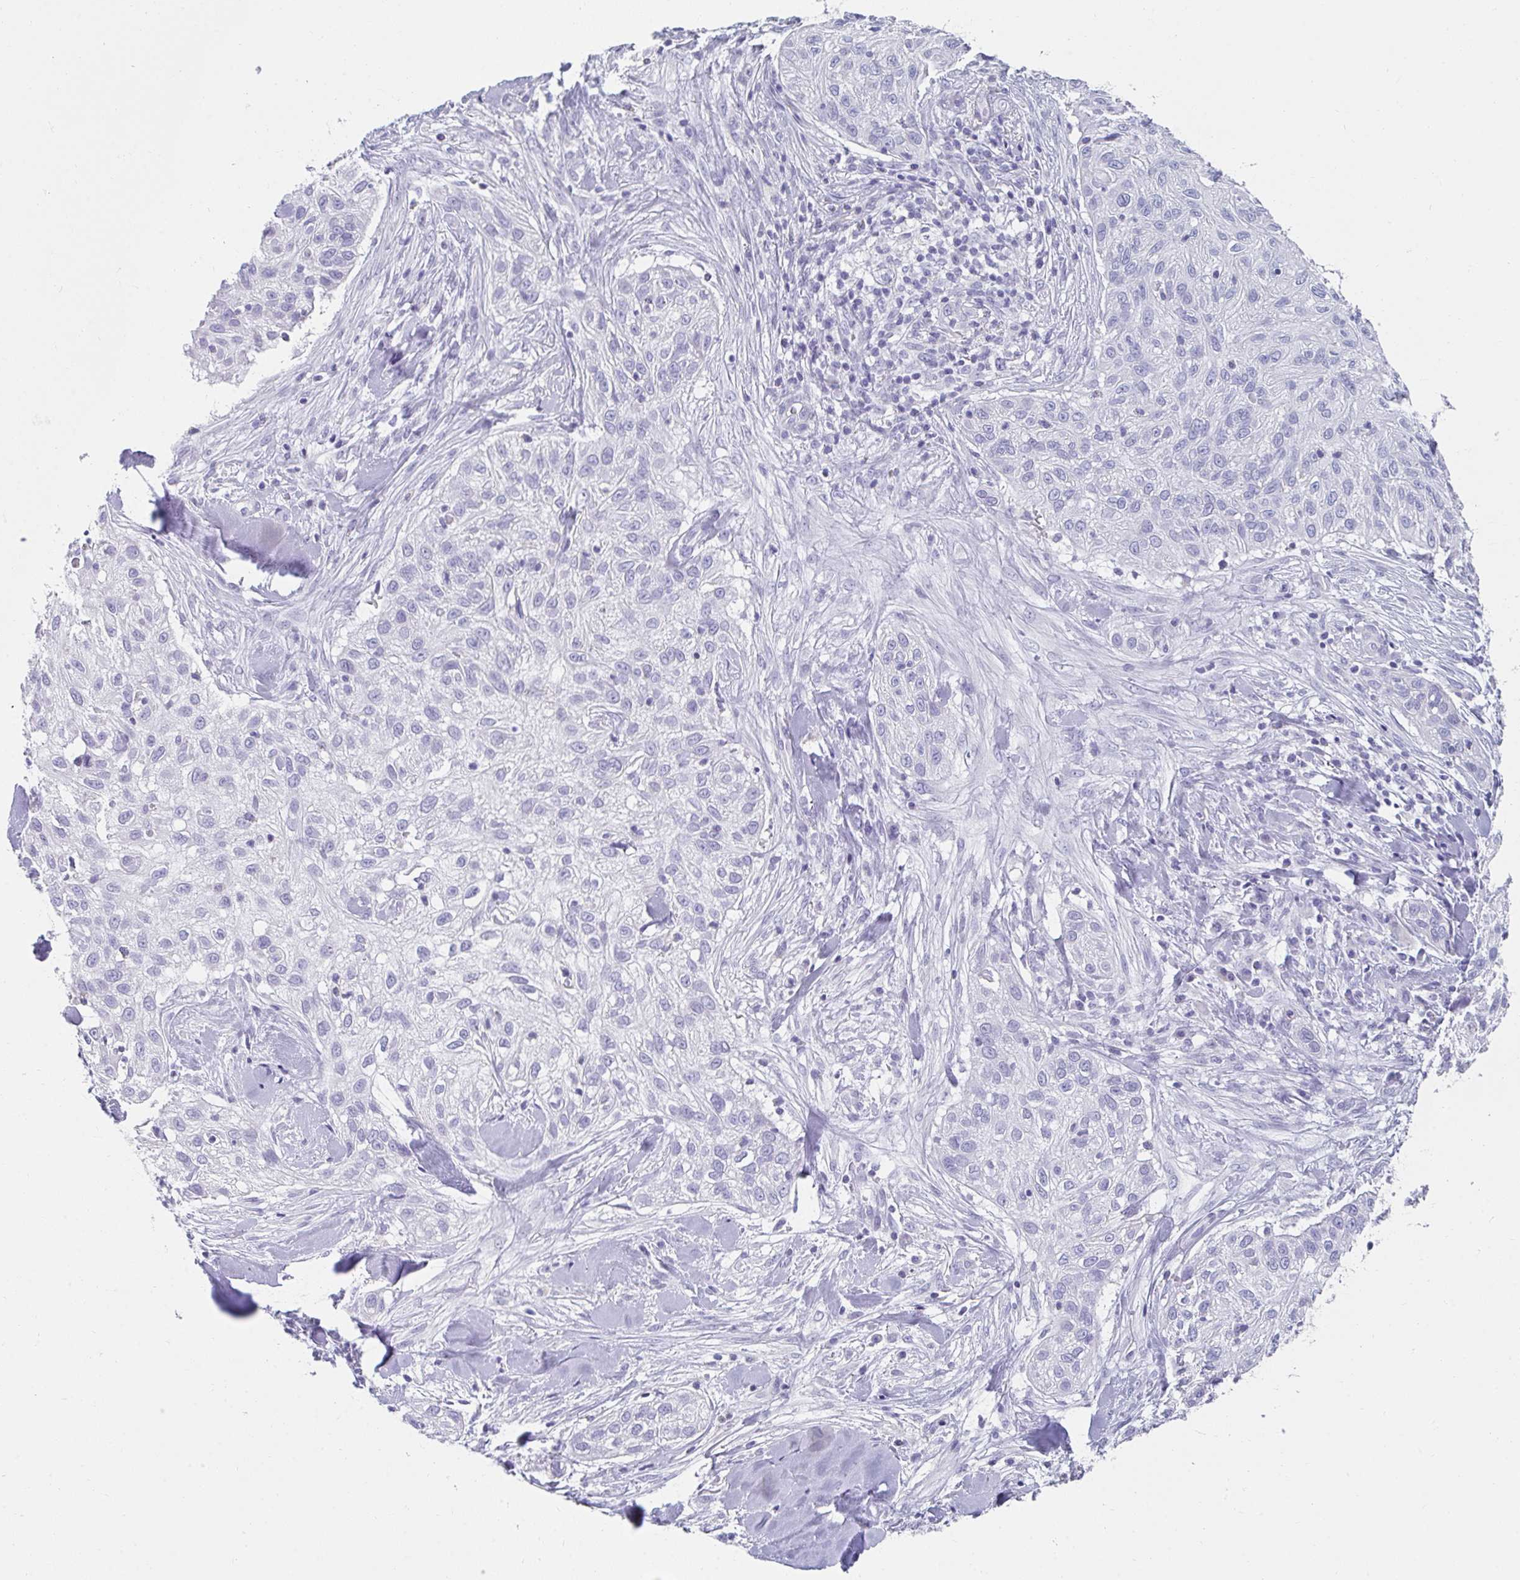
{"staining": {"intensity": "negative", "quantity": "none", "location": "none"}, "tissue": "skin cancer", "cell_type": "Tumor cells", "image_type": "cancer", "snomed": [{"axis": "morphology", "description": "Squamous cell carcinoma, NOS"}, {"axis": "topography", "description": "Skin"}], "caption": "Micrograph shows no protein staining in tumor cells of squamous cell carcinoma (skin) tissue.", "gene": "RLF", "patient": {"sex": "male", "age": 82}}